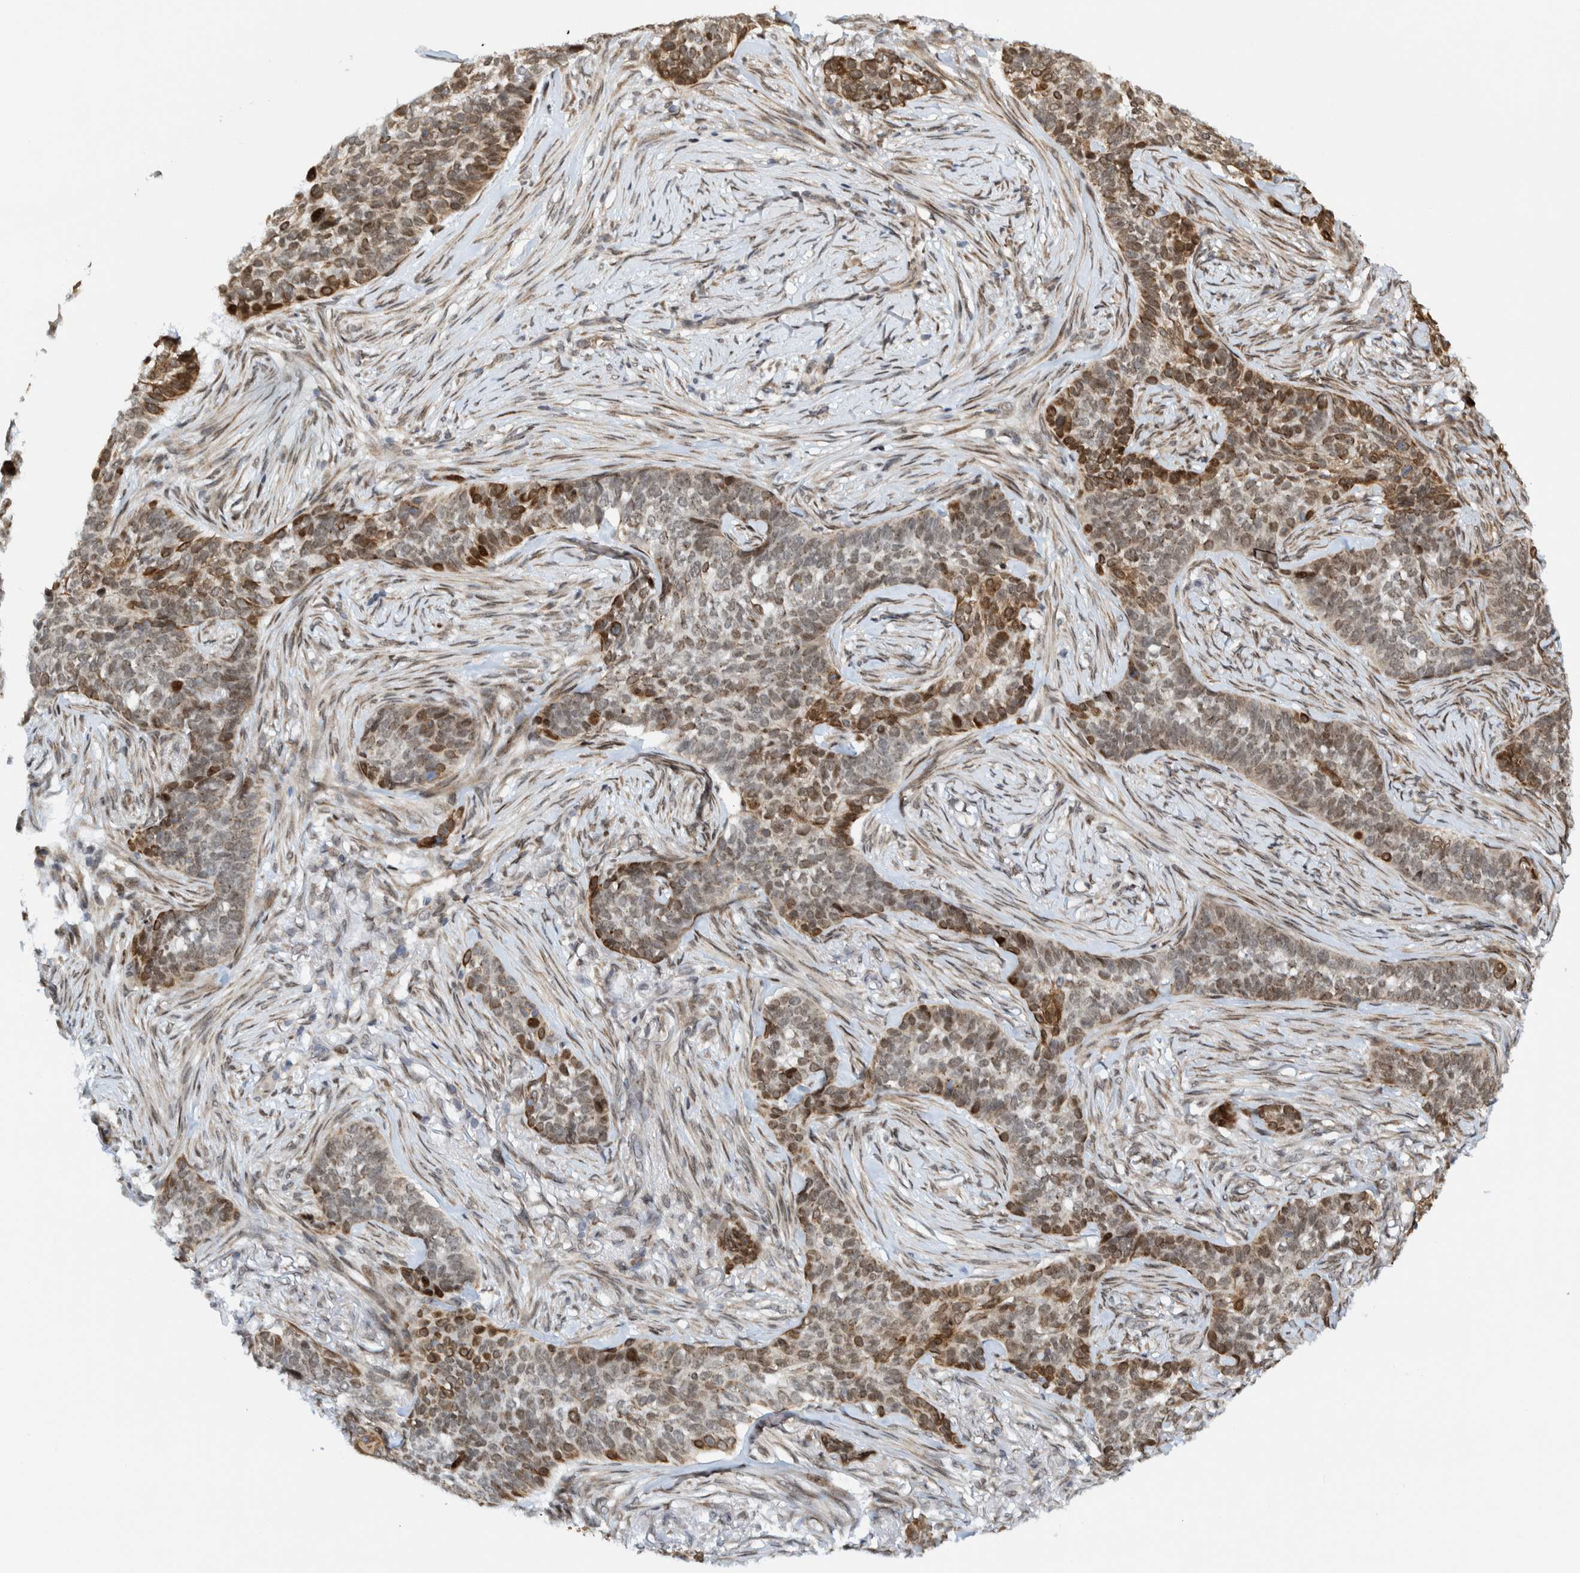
{"staining": {"intensity": "moderate", "quantity": "25%-75%", "location": "cytoplasmic/membranous"}, "tissue": "skin cancer", "cell_type": "Tumor cells", "image_type": "cancer", "snomed": [{"axis": "morphology", "description": "Basal cell carcinoma"}, {"axis": "topography", "description": "Skin"}], "caption": "Moderate cytoplasmic/membranous protein staining is present in about 25%-75% of tumor cells in basal cell carcinoma (skin). The staining was performed using DAB (3,3'-diaminobenzidine), with brown indicating positive protein expression. Nuclei are stained blue with hematoxylin.", "gene": "CCDC57", "patient": {"sex": "male", "age": 85}}